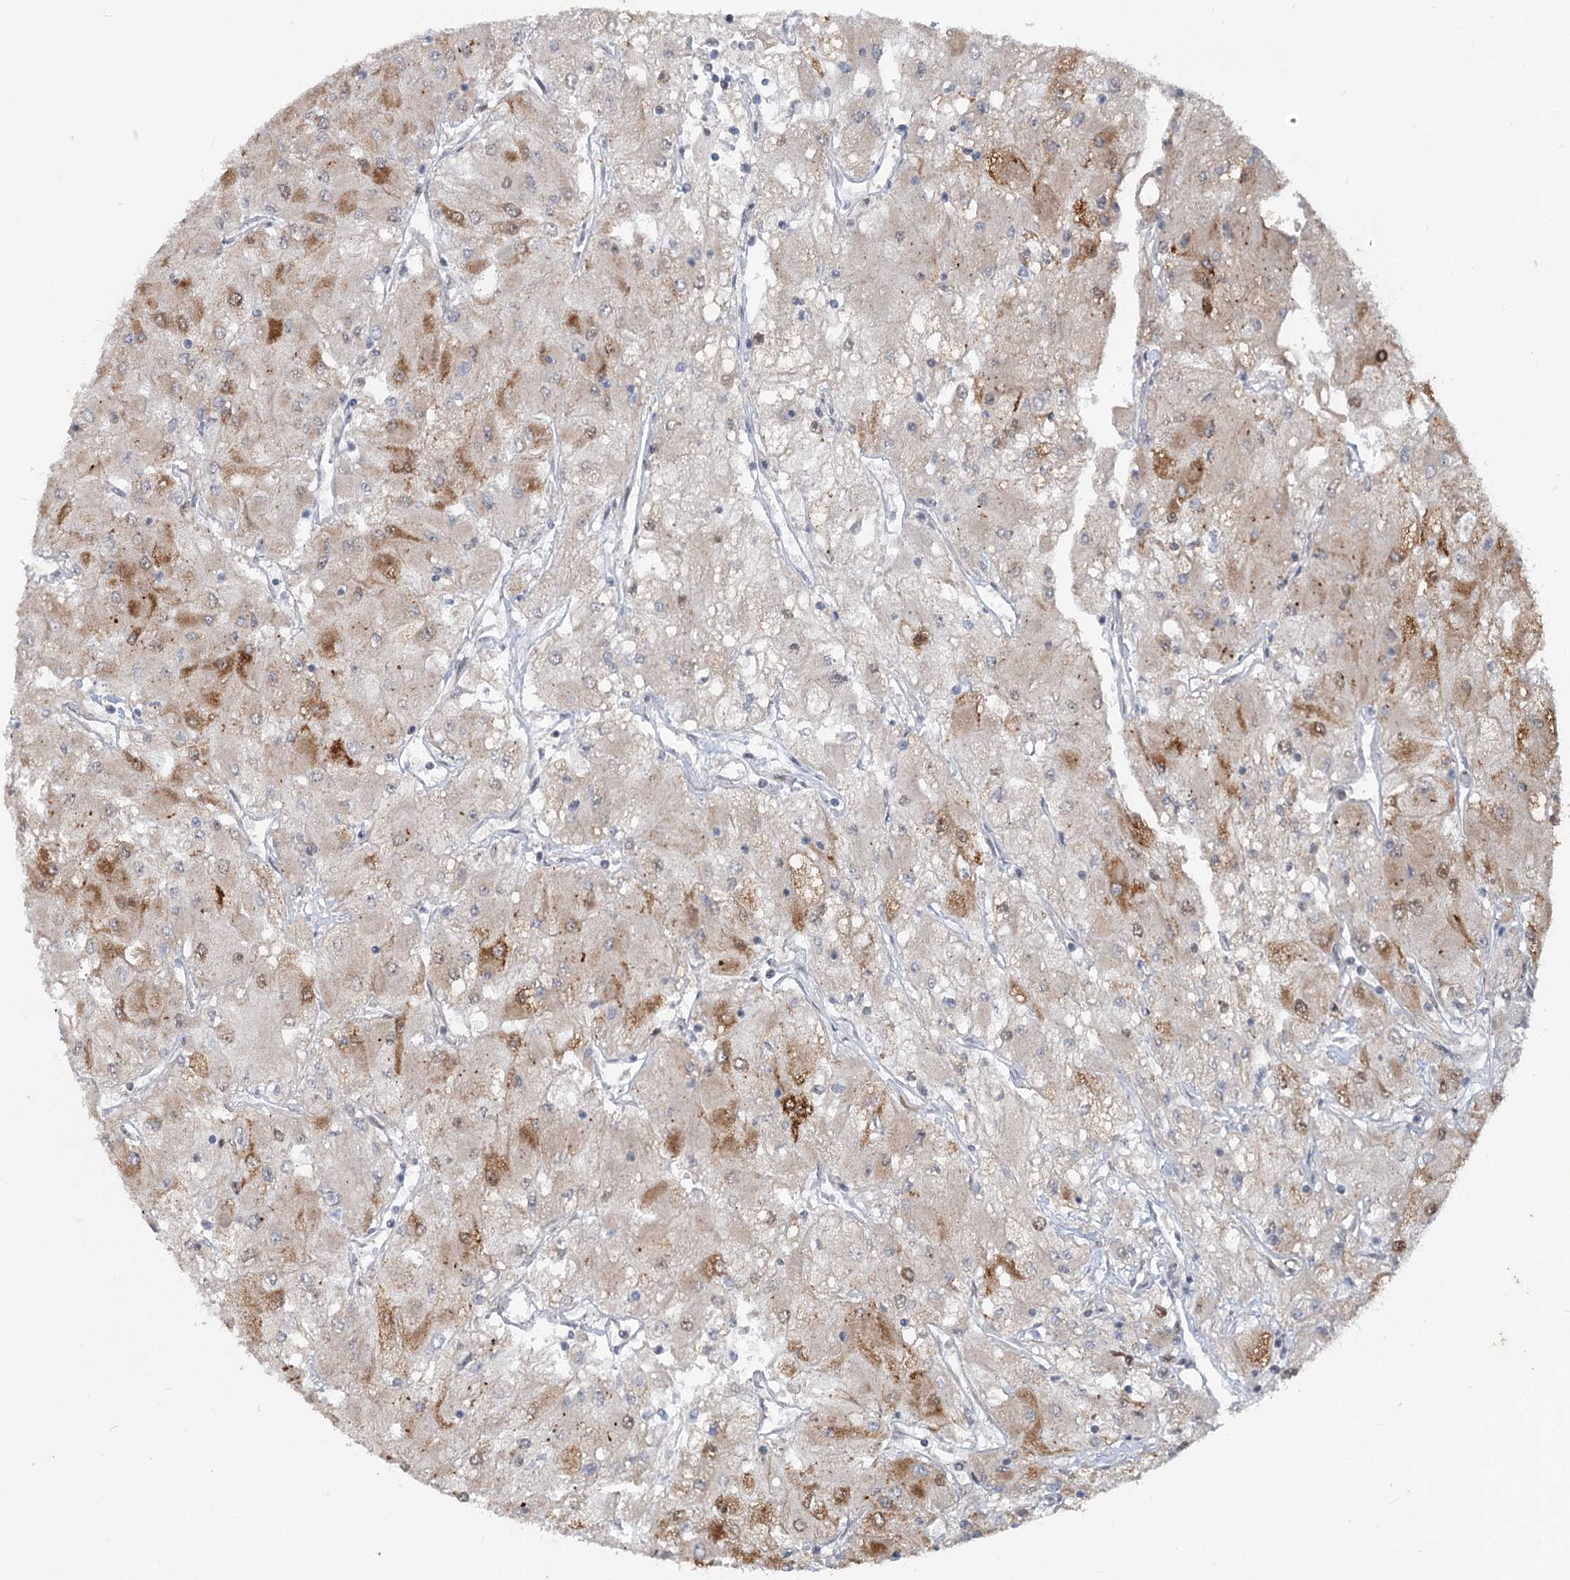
{"staining": {"intensity": "moderate", "quantity": "<25%", "location": "cytoplasmic/membranous"}, "tissue": "renal cancer", "cell_type": "Tumor cells", "image_type": "cancer", "snomed": [{"axis": "morphology", "description": "Adenocarcinoma, NOS"}, {"axis": "topography", "description": "Kidney"}], "caption": "Human renal adenocarcinoma stained with a brown dye demonstrates moderate cytoplasmic/membranous positive positivity in about <25% of tumor cells.", "gene": "MTG1", "patient": {"sex": "male", "age": 80}}